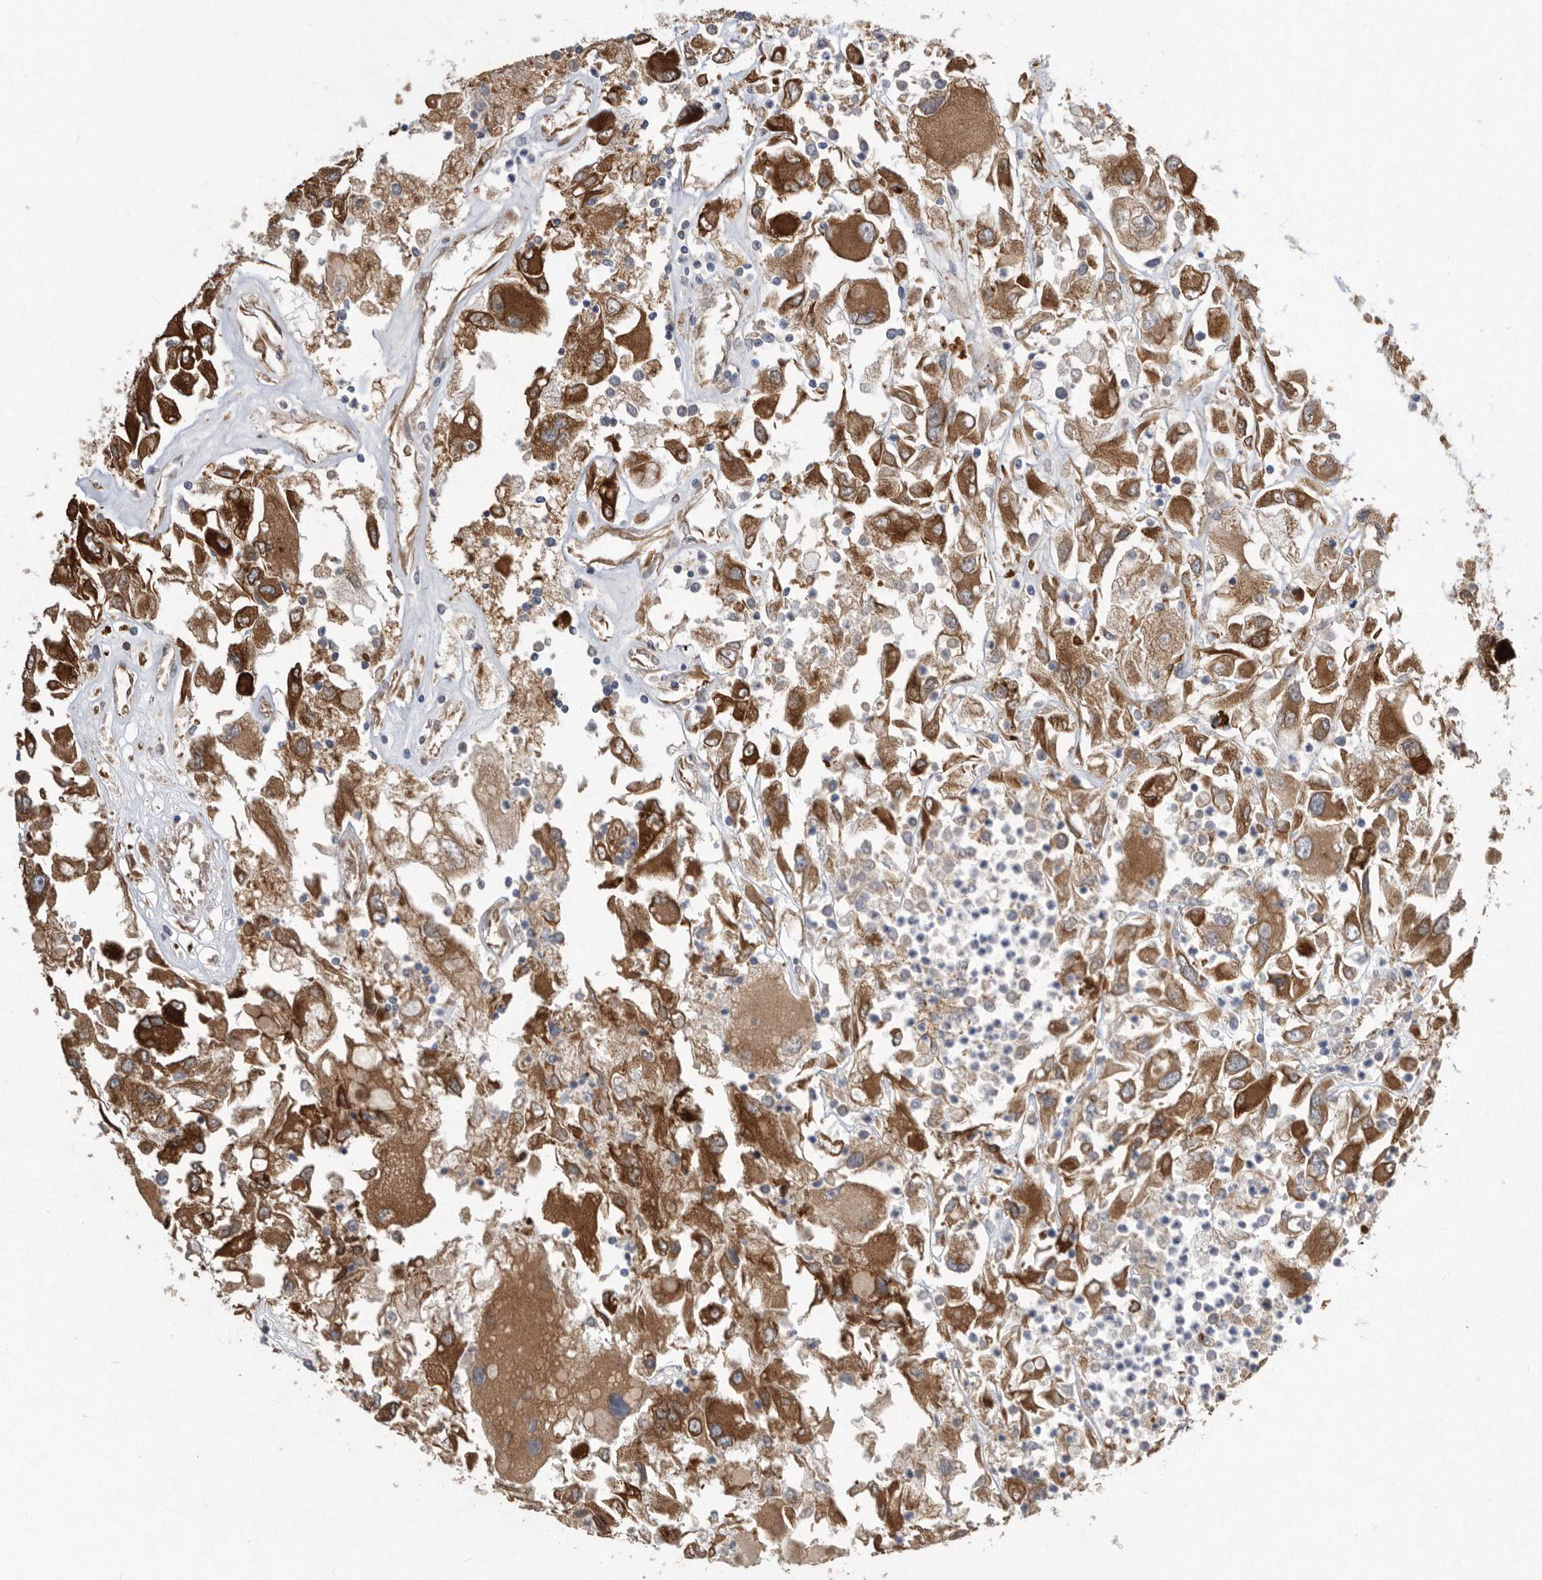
{"staining": {"intensity": "strong", "quantity": ">75%", "location": "cytoplasmic/membranous"}, "tissue": "renal cancer", "cell_type": "Tumor cells", "image_type": "cancer", "snomed": [{"axis": "morphology", "description": "Adenocarcinoma, NOS"}, {"axis": "topography", "description": "Kidney"}], "caption": "Approximately >75% of tumor cells in adenocarcinoma (renal) reveal strong cytoplasmic/membranous protein expression as visualized by brown immunohistochemical staining.", "gene": "PON2", "patient": {"sex": "female", "age": 52}}